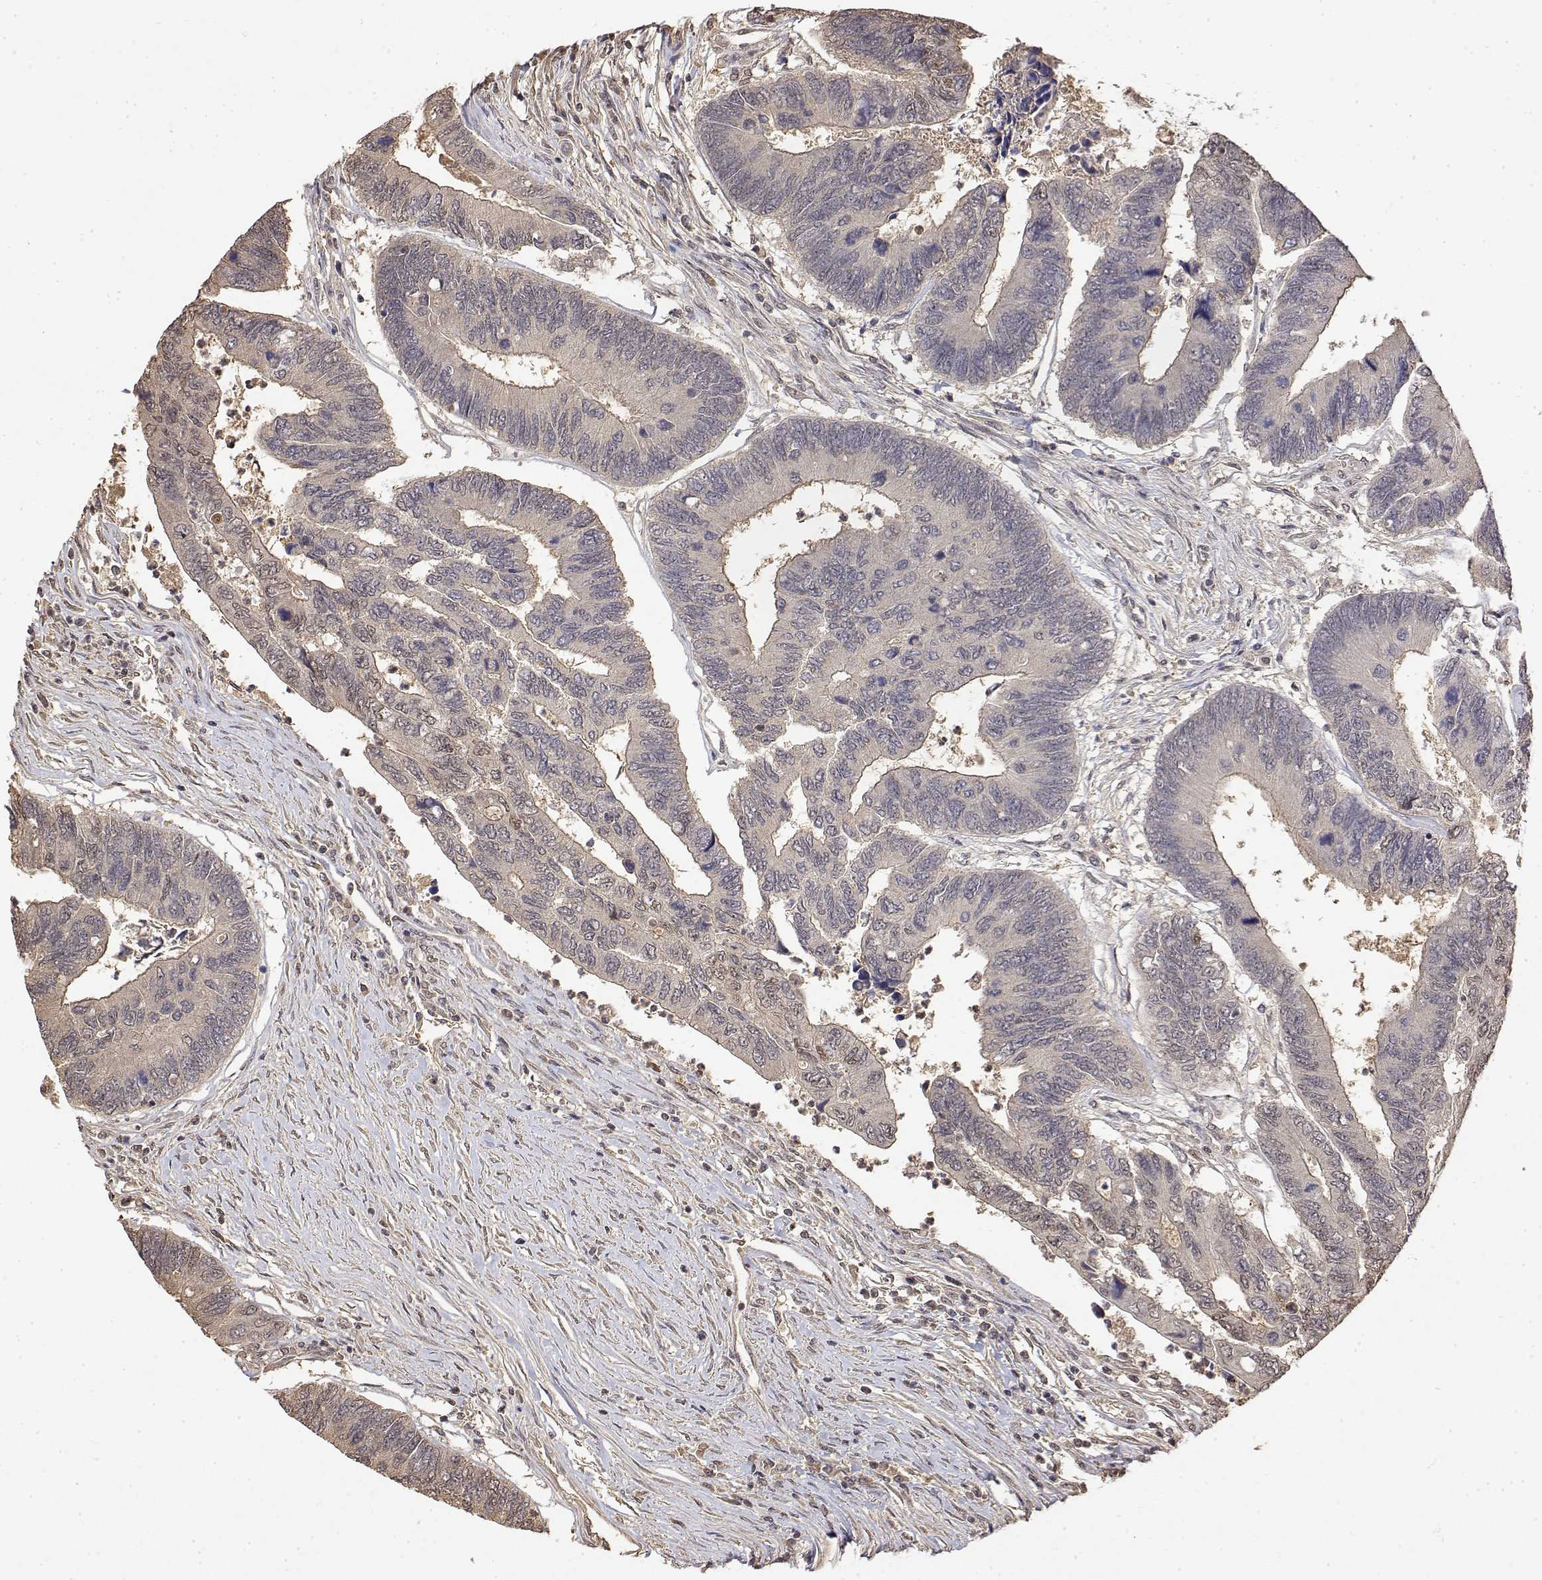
{"staining": {"intensity": "negative", "quantity": "none", "location": "none"}, "tissue": "colorectal cancer", "cell_type": "Tumor cells", "image_type": "cancer", "snomed": [{"axis": "morphology", "description": "Adenocarcinoma, NOS"}, {"axis": "topography", "description": "Colon"}], "caption": "There is no significant positivity in tumor cells of colorectal cancer.", "gene": "TPI1", "patient": {"sex": "female", "age": 67}}